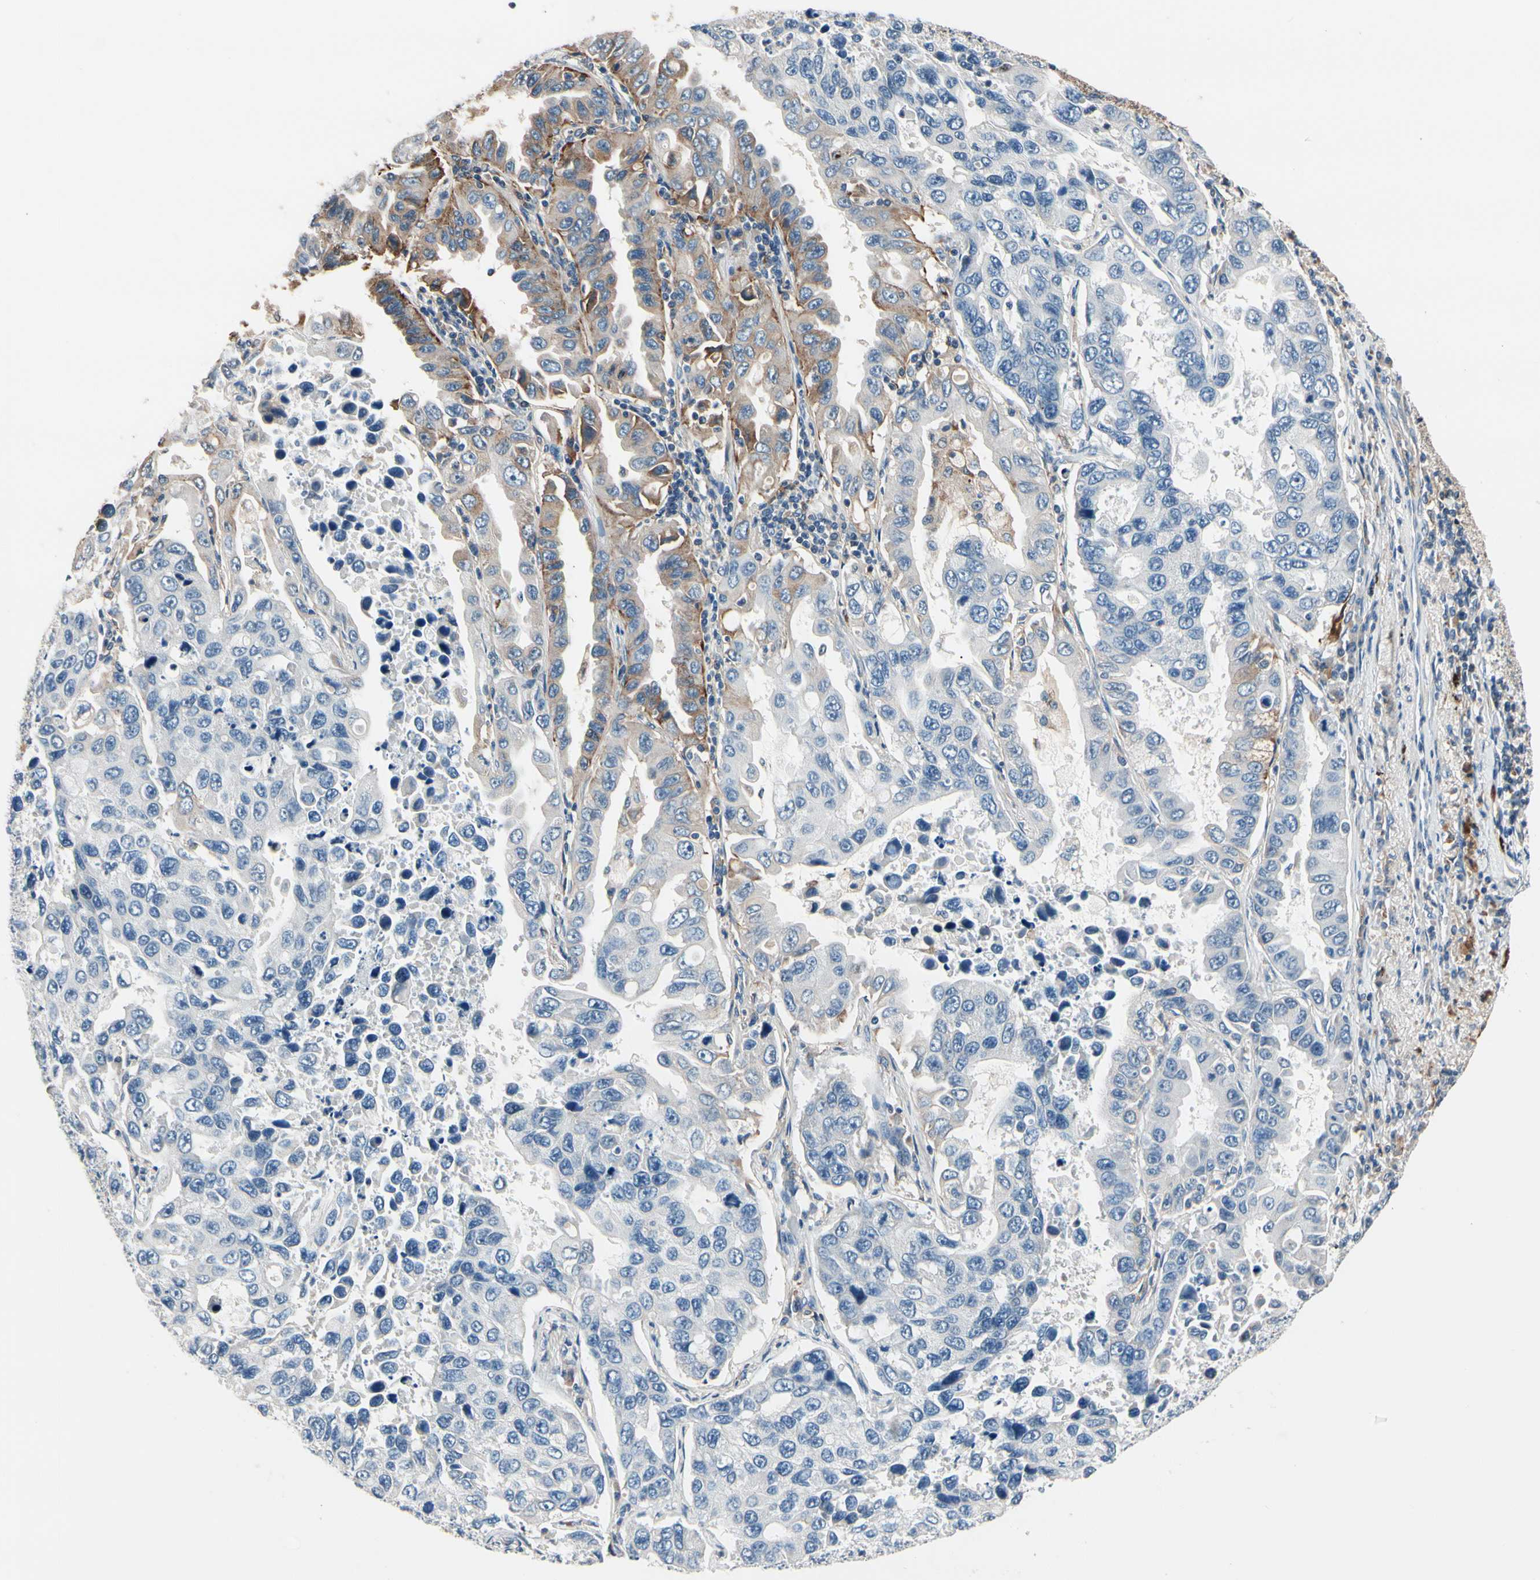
{"staining": {"intensity": "moderate", "quantity": "<25%", "location": "cytoplasmic/membranous"}, "tissue": "lung cancer", "cell_type": "Tumor cells", "image_type": "cancer", "snomed": [{"axis": "morphology", "description": "Adenocarcinoma, NOS"}, {"axis": "topography", "description": "Lung"}], "caption": "The photomicrograph exhibits staining of lung cancer, revealing moderate cytoplasmic/membranous protein positivity (brown color) within tumor cells. The protein of interest is stained brown, and the nuclei are stained in blue (DAB IHC with brightfield microscopy, high magnification).", "gene": "TMEM176A", "patient": {"sex": "male", "age": 64}}